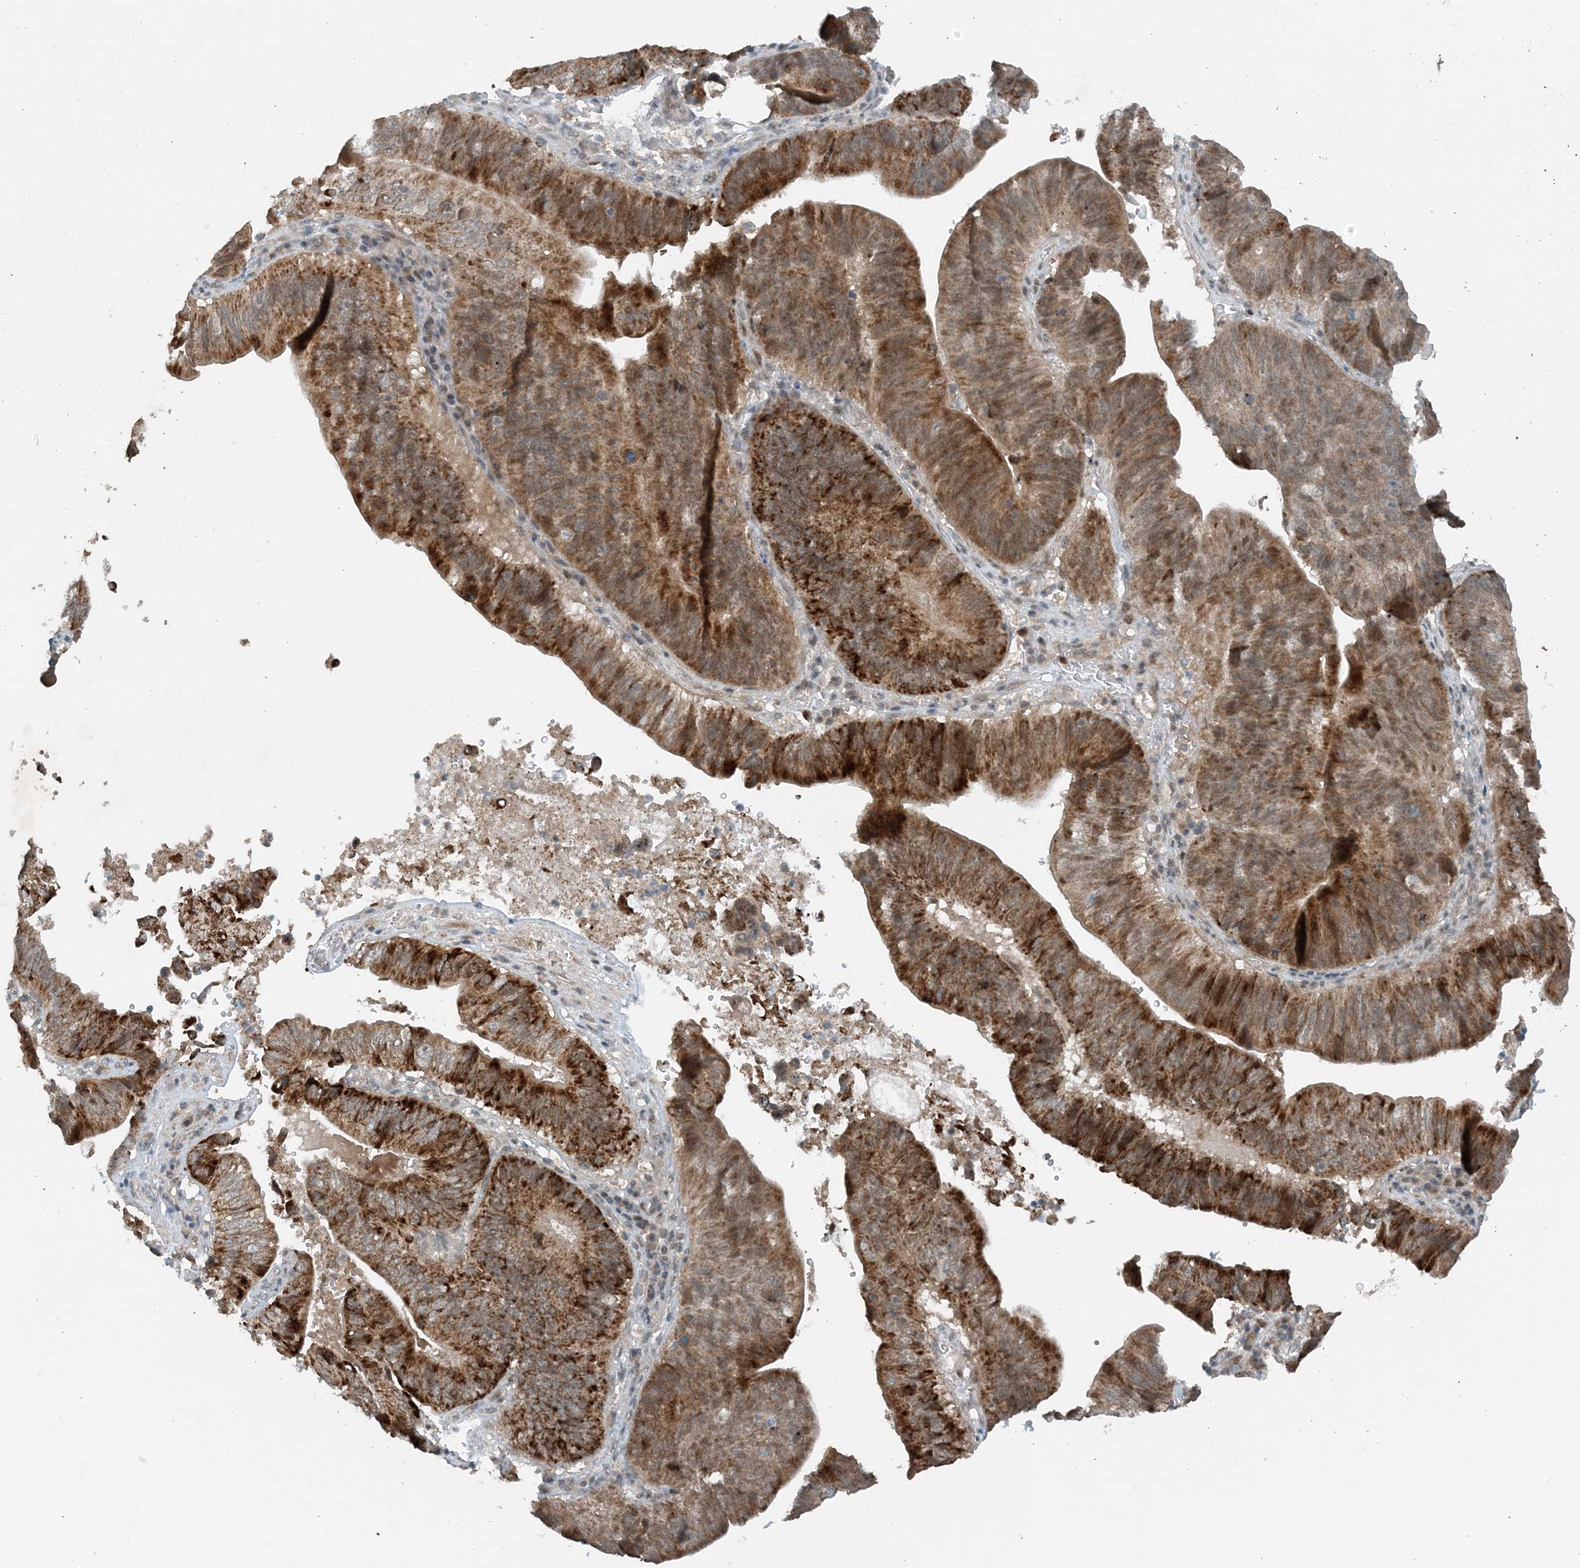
{"staining": {"intensity": "strong", "quantity": ">75%", "location": "cytoplasmic/membranous,nuclear"}, "tissue": "pancreatic cancer", "cell_type": "Tumor cells", "image_type": "cancer", "snomed": [{"axis": "morphology", "description": "Adenocarcinoma, NOS"}, {"axis": "topography", "description": "Pancreas"}], "caption": "Immunohistochemistry histopathology image of pancreatic adenocarcinoma stained for a protein (brown), which displays high levels of strong cytoplasmic/membranous and nuclear expression in about >75% of tumor cells.", "gene": "MITD1", "patient": {"sex": "male", "age": 63}}